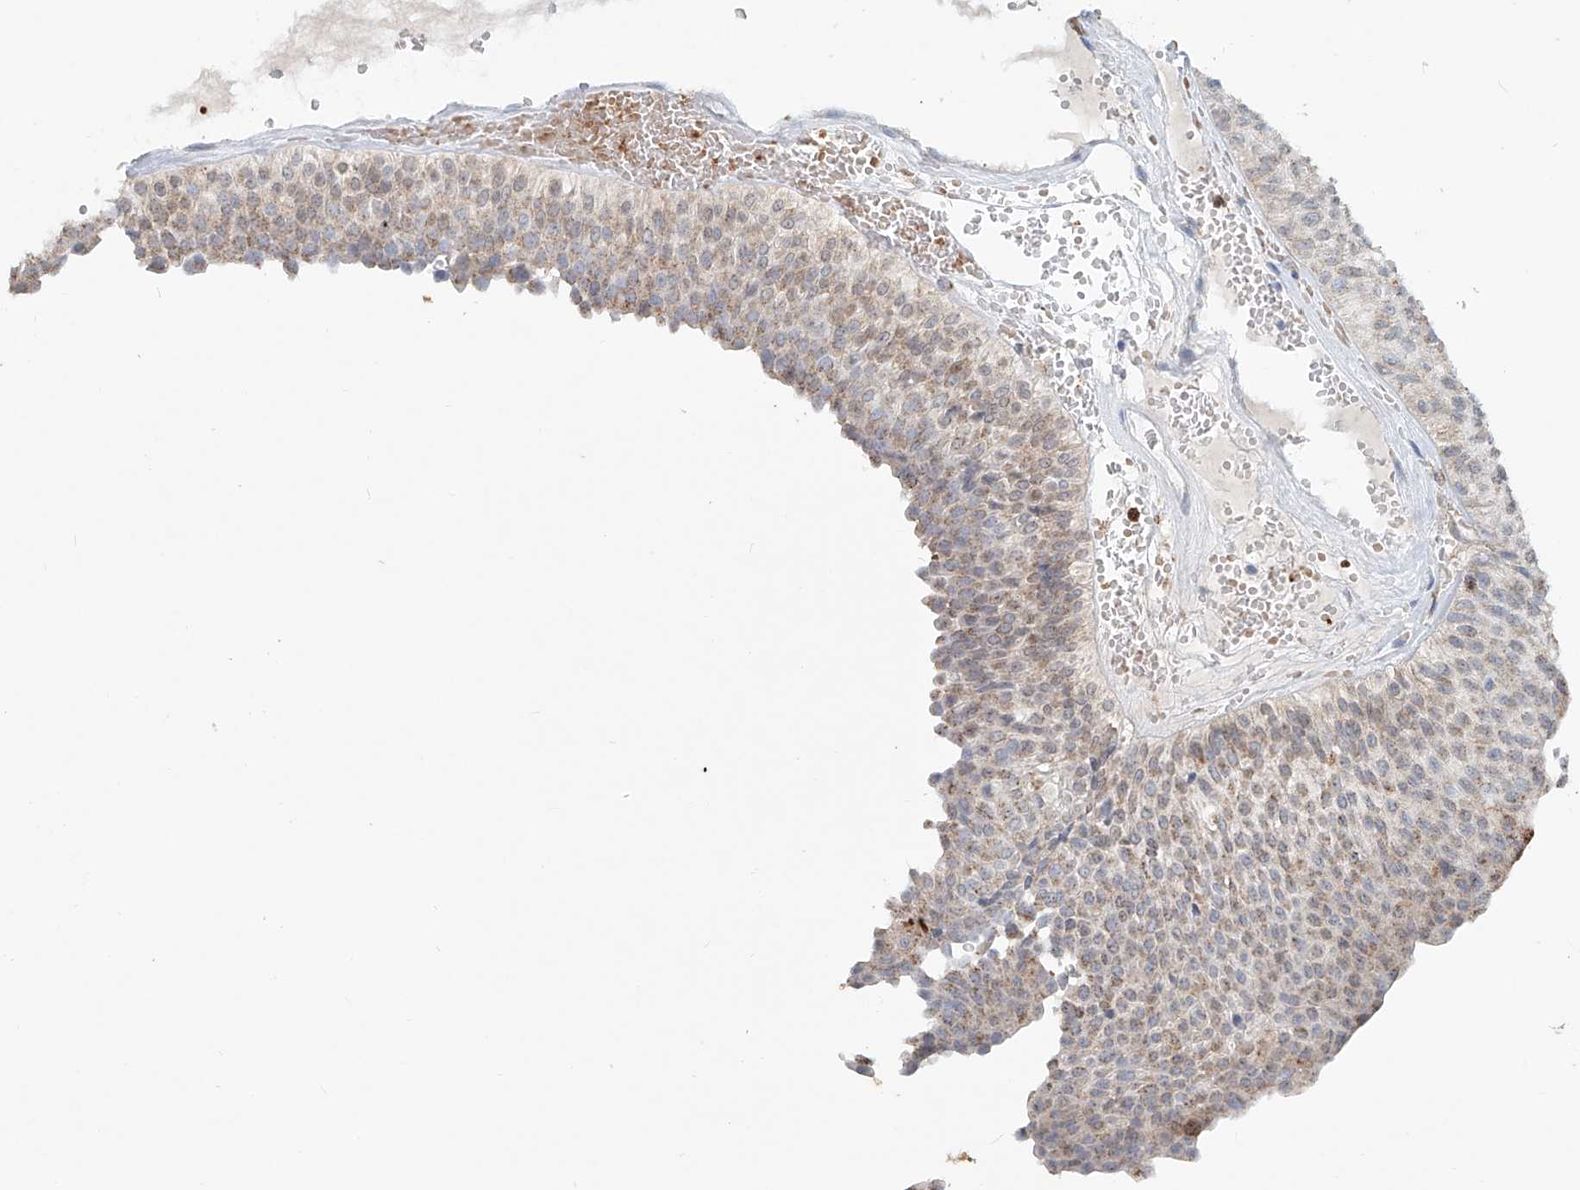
{"staining": {"intensity": "moderate", "quantity": "25%-75%", "location": "cytoplasmic/membranous"}, "tissue": "urothelial cancer", "cell_type": "Tumor cells", "image_type": "cancer", "snomed": [{"axis": "morphology", "description": "Urothelial carcinoma, Low grade"}, {"axis": "topography", "description": "Urinary bladder"}], "caption": "Immunohistochemical staining of human urothelial carcinoma (low-grade) demonstrates moderate cytoplasmic/membranous protein positivity in approximately 25%-75% of tumor cells.", "gene": "PTPRA", "patient": {"sex": "male", "age": 78}}